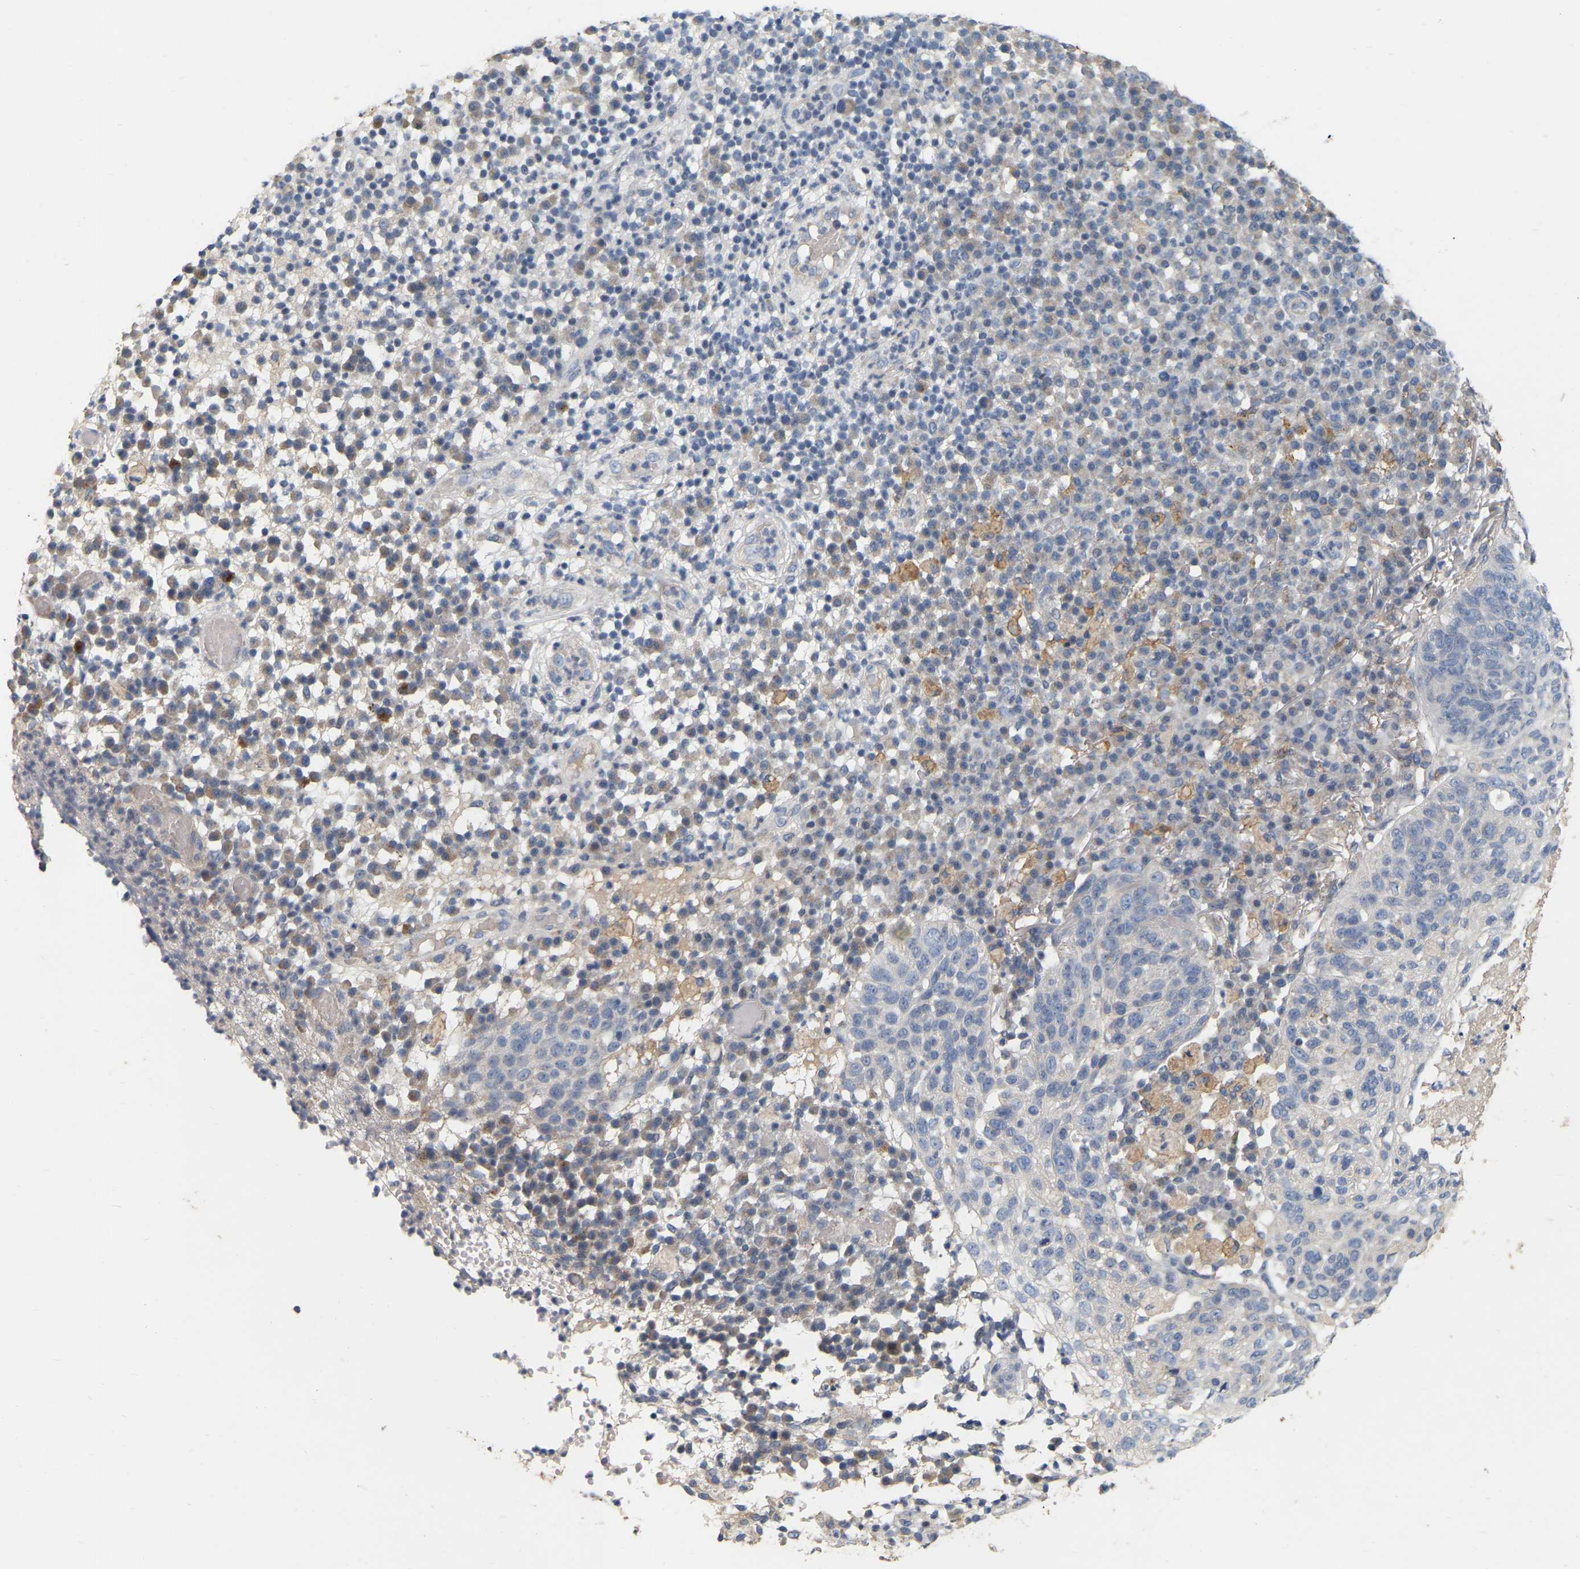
{"staining": {"intensity": "negative", "quantity": "none", "location": "none"}, "tissue": "skin cancer", "cell_type": "Tumor cells", "image_type": "cancer", "snomed": [{"axis": "morphology", "description": "Squamous cell carcinoma in situ, NOS"}, {"axis": "morphology", "description": "Squamous cell carcinoma, NOS"}, {"axis": "topography", "description": "Skin"}], "caption": "Immunohistochemistry of squamous cell carcinoma in situ (skin) displays no expression in tumor cells. (DAB immunohistochemistry with hematoxylin counter stain).", "gene": "SSH1", "patient": {"sex": "male", "age": 93}}